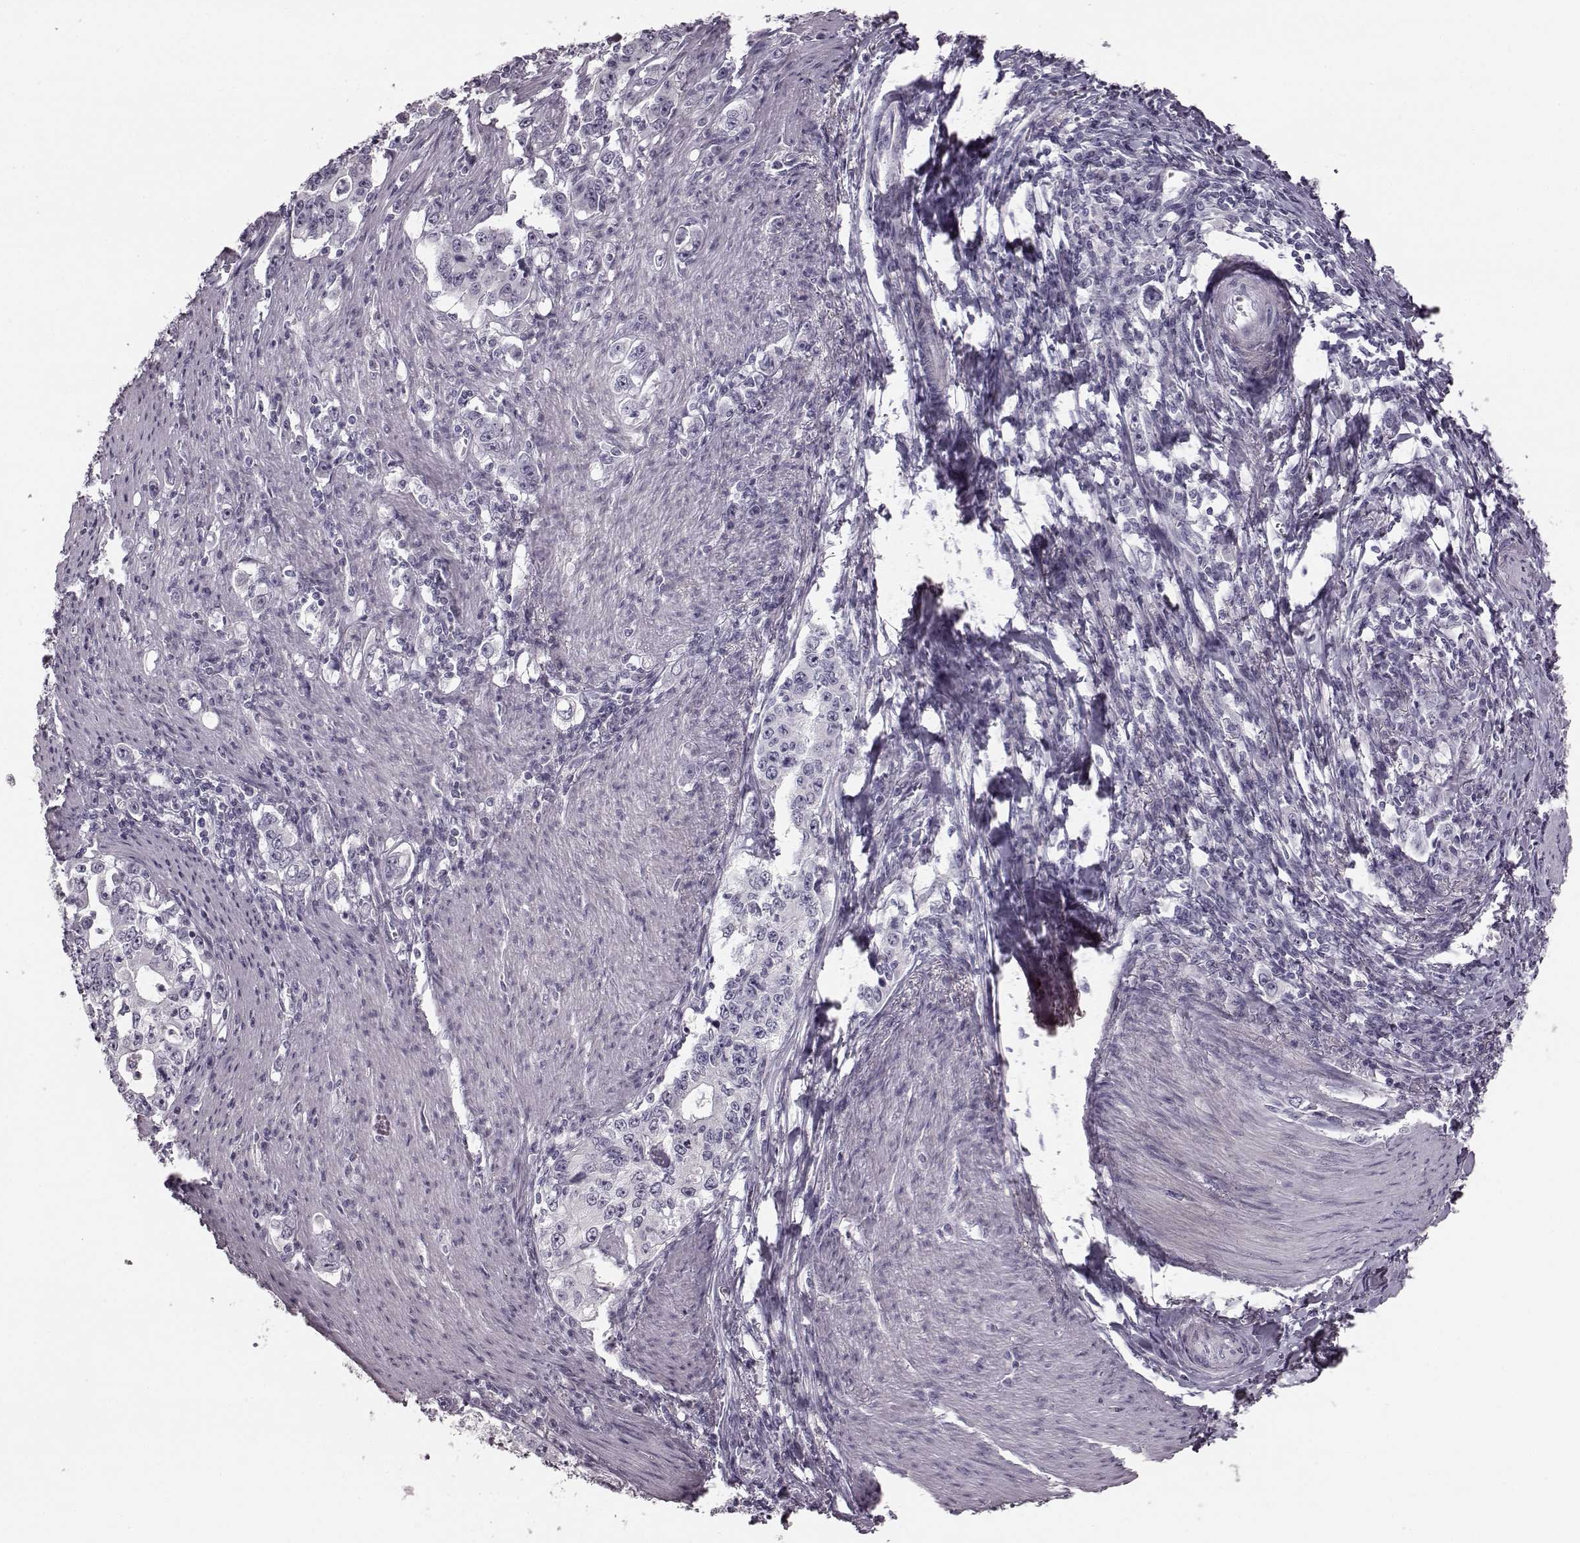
{"staining": {"intensity": "negative", "quantity": "none", "location": "none"}, "tissue": "stomach cancer", "cell_type": "Tumor cells", "image_type": "cancer", "snomed": [{"axis": "morphology", "description": "Adenocarcinoma, NOS"}, {"axis": "topography", "description": "Stomach, lower"}], "caption": "Tumor cells show no significant protein staining in stomach adenocarcinoma.", "gene": "ZNF433", "patient": {"sex": "female", "age": 72}}